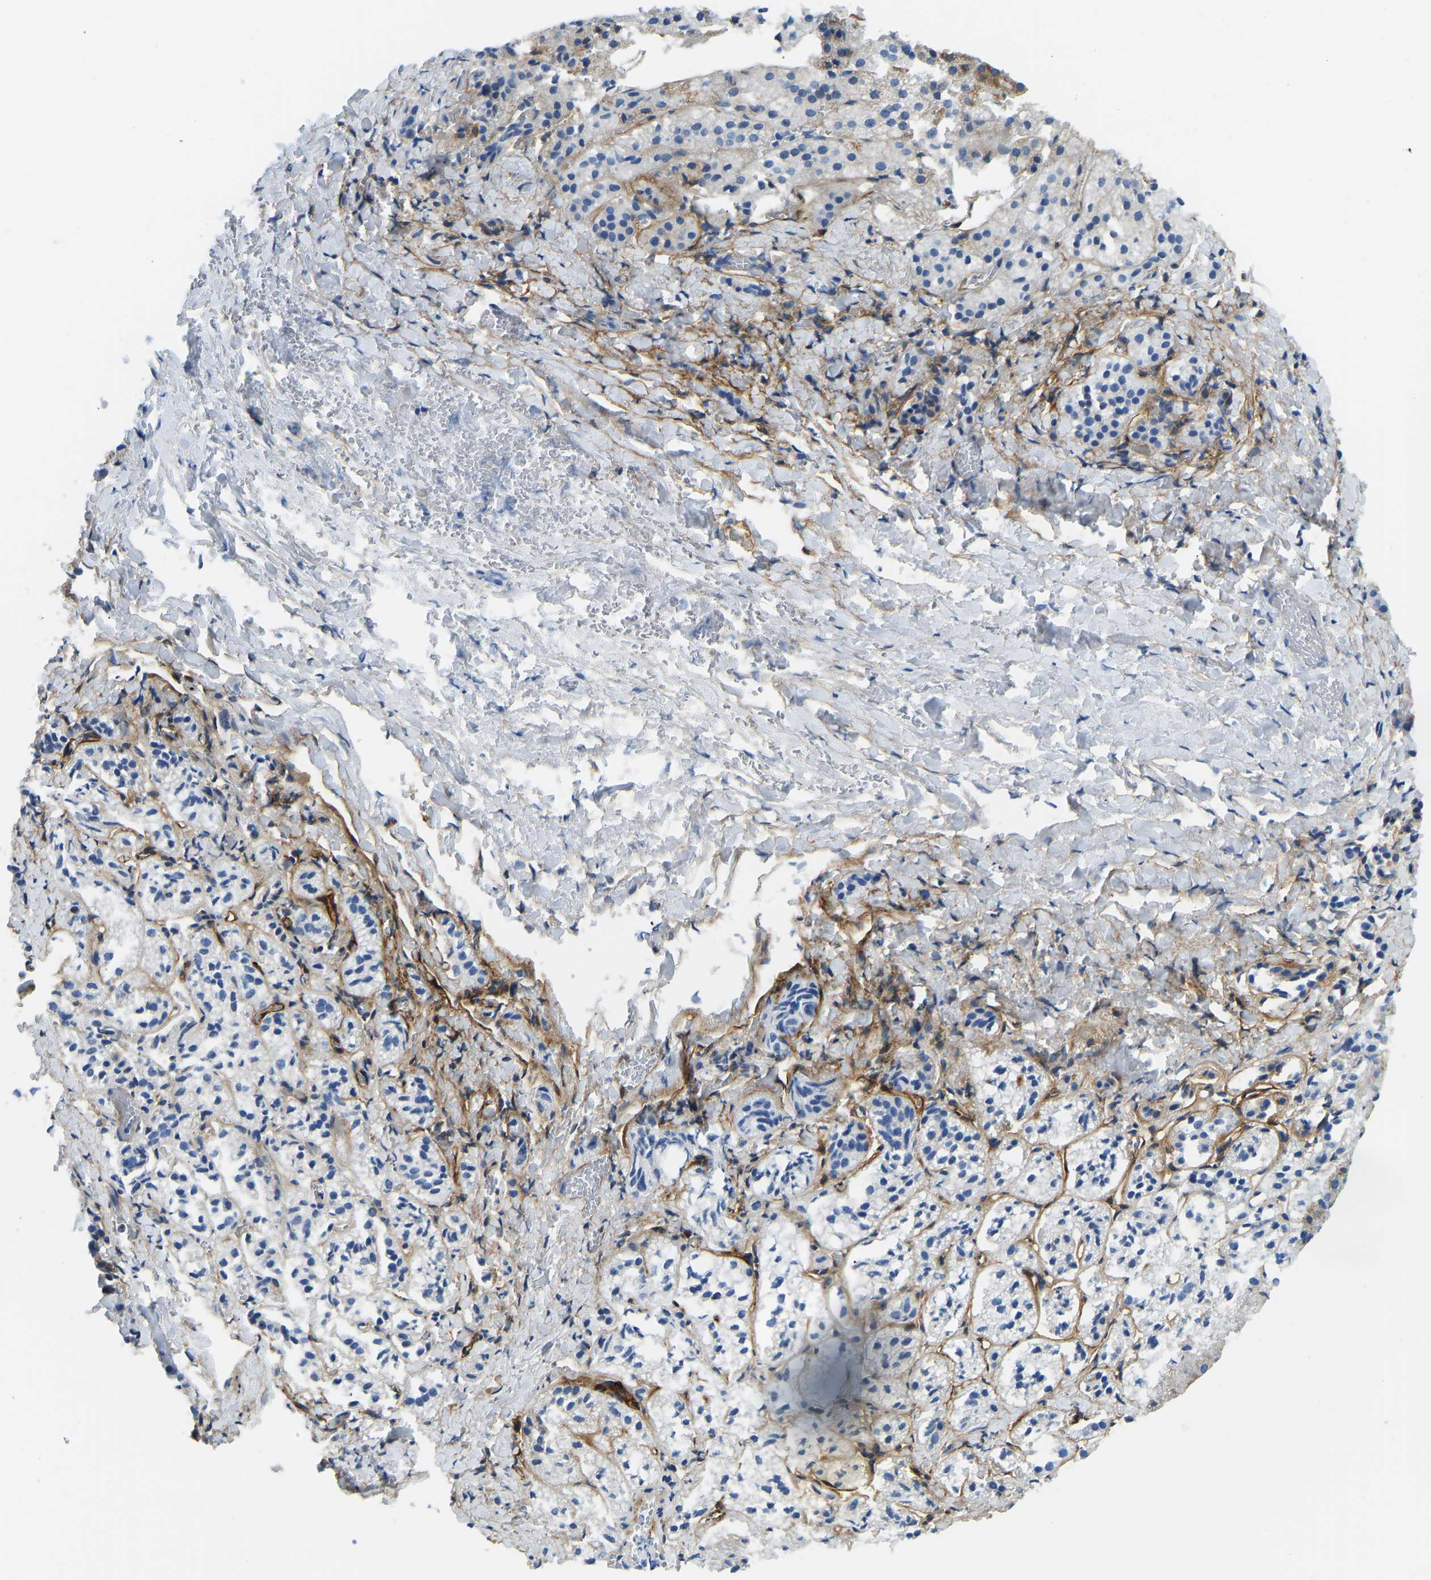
{"staining": {"intensity": "moderate", "quantity": "25%-75%", "location": "cytoplasmic/membranous"}, "tissue": "adrenal gland", "cell_type": "Glandular cells", "image_type": "normal", "snomed": [{"axis": "morphology", "description": "Normal tissue, NOS"}, {"axis": "topography", "description": "Adrenal gland"}], "caption": "Moderate cytoplasmic/membranous protein positivity is identified in about 25%-75% of glandular cells in adrenal gland. Using DAB (3,3'-diaminobenzidine) (brown) and hematoxylin (blue) stains, captured at high magnification using brightfield microscopy.", "gene": "COL15A1", "patient": {"sex": "female", "age": 44}}